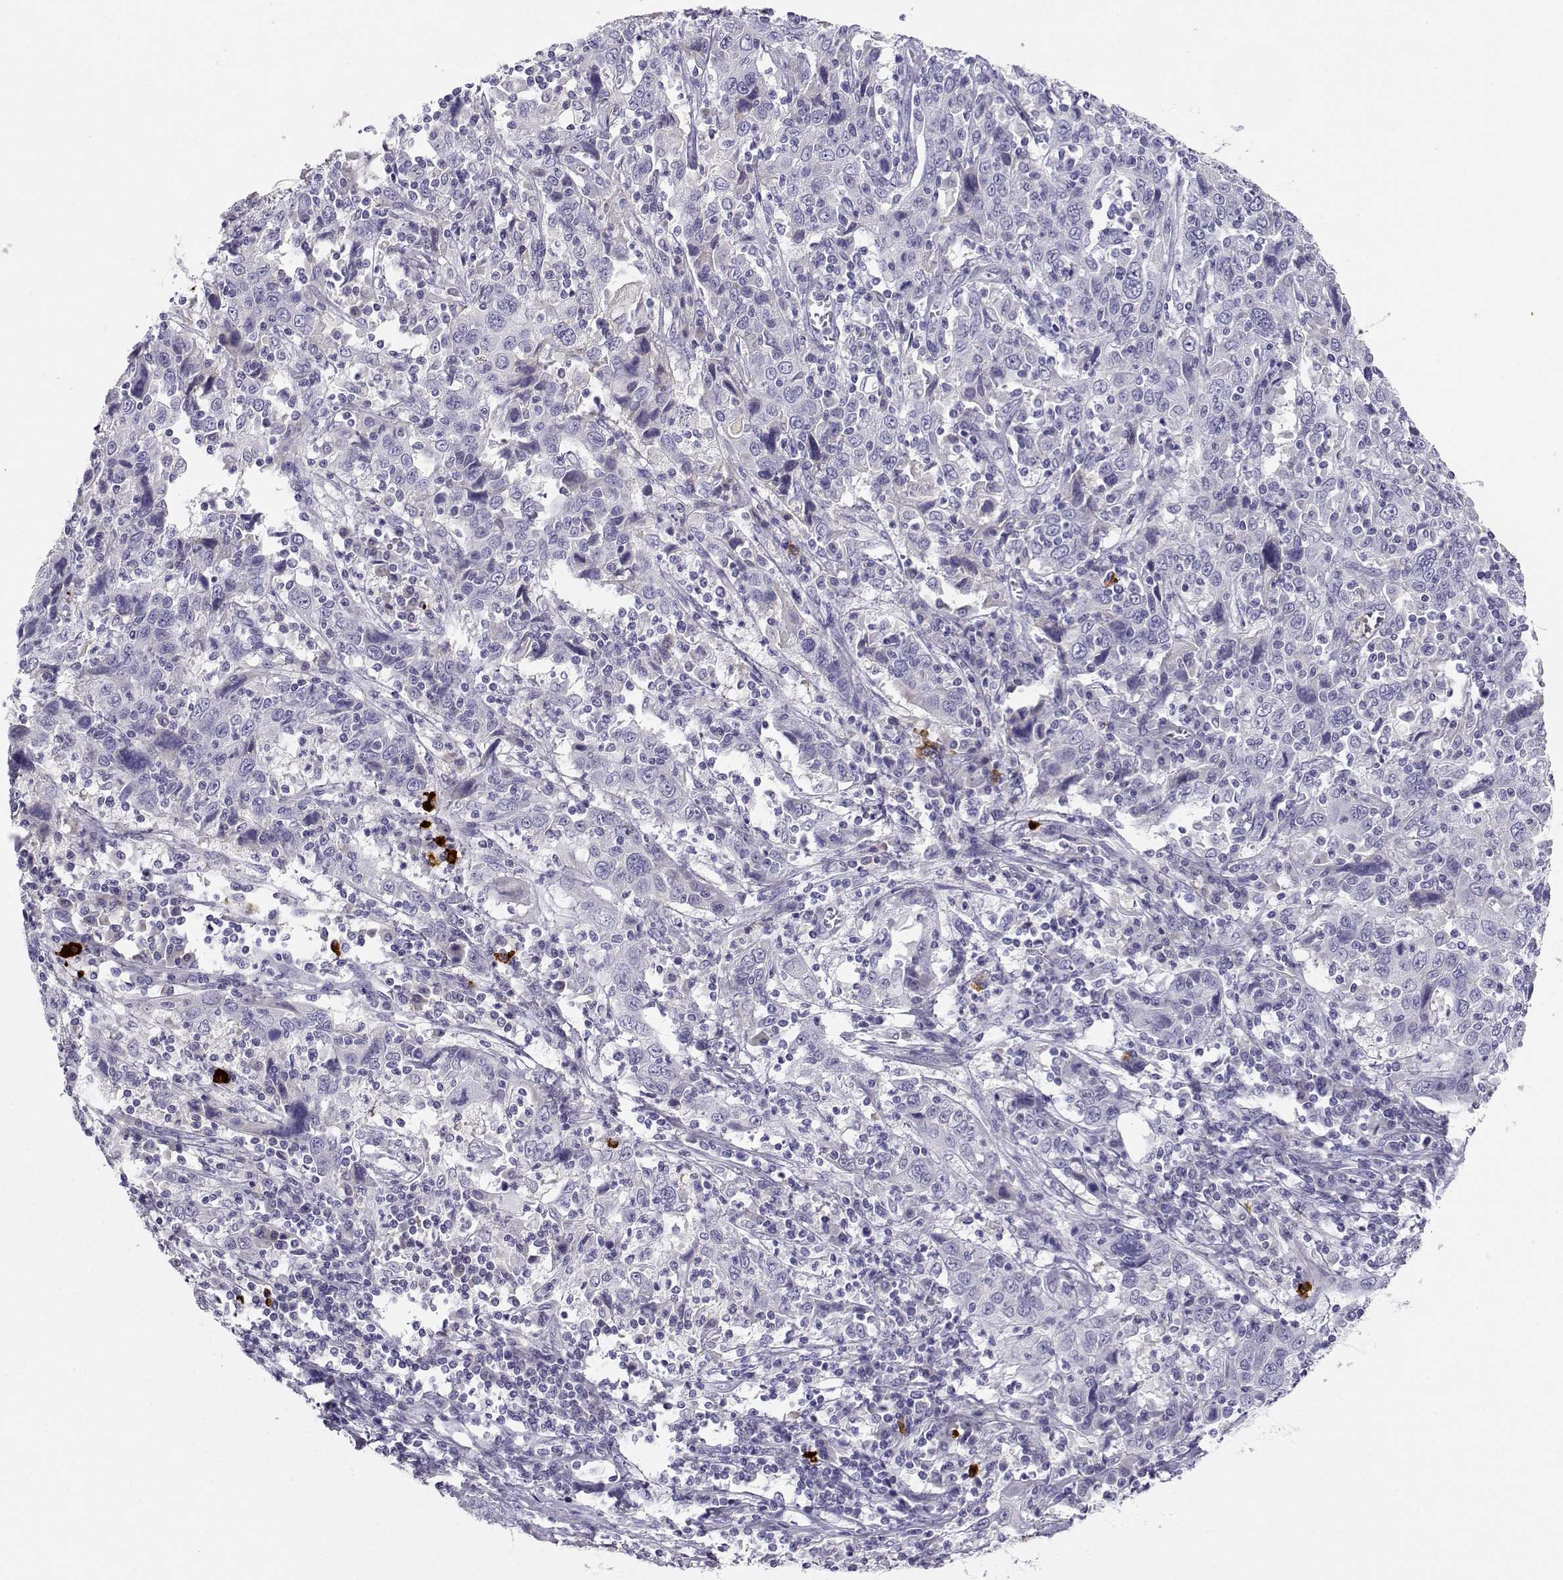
{"staining": {"intensity": "negative", "quantity": "none", "location": "none"}, "tissue": "cervical cancer", "cell_type": "Tumor cells", "image_type": "cancer", "snomed": [{"axis": "morphology", "description": "Squamous cell carcinoma, NOS"}, {"axis": "topography", "description": "Cervix"}], "caption": "Human cervical cancer (squamous cell carcinoma) stained for a protein using immunohistochemistry reveals no expression in tumor cells.", "gene": "GPR174", "patient": {"sex": "female", "age": 46}}